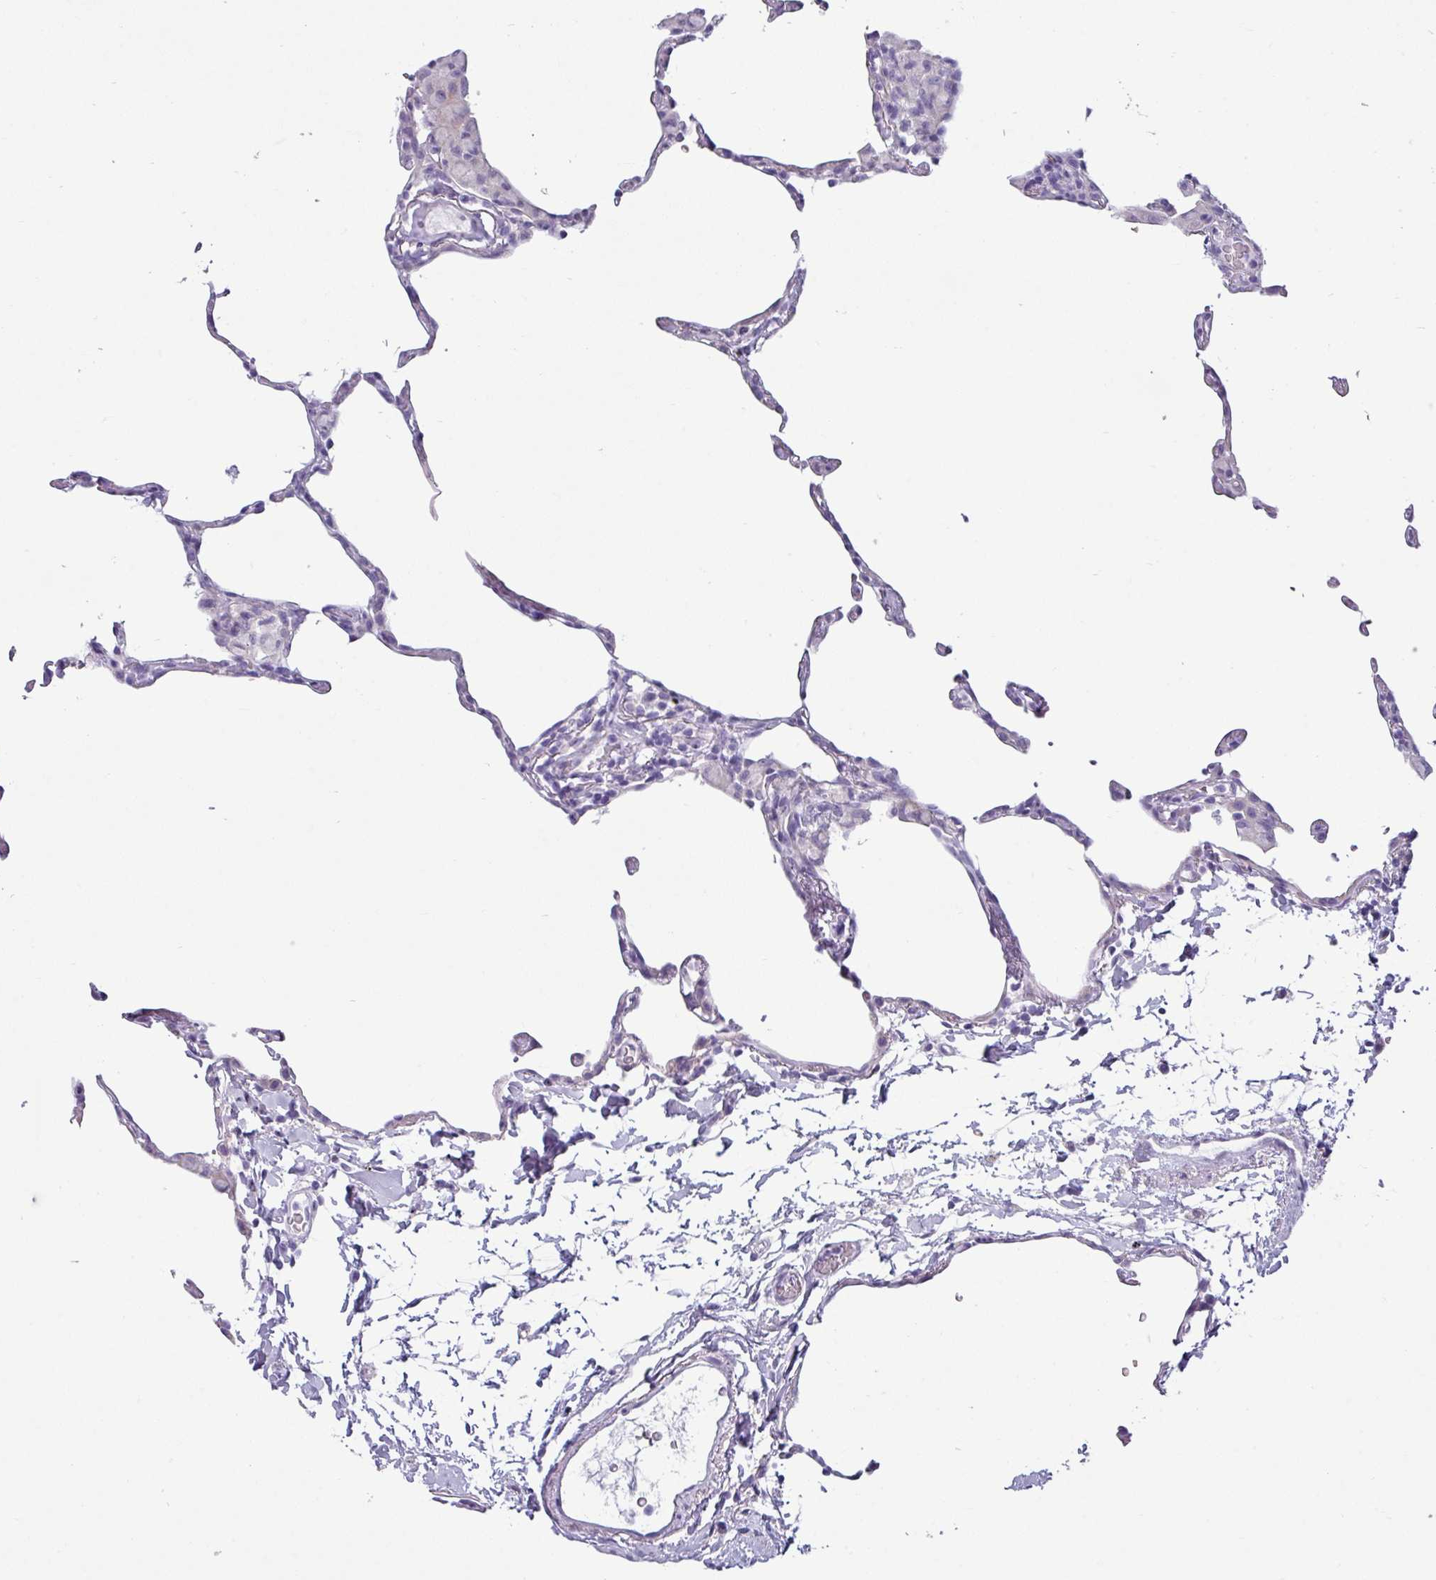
{"staining": {"intensity": "negative", "quantity": "none", "location": "none"}, "tissue": "lung", "cell_type": "Alveolar cells", "image_type": "normal", "snomed": [{"axis": "morphology", "description": "Normal tissue, NOS"}, {"axis": "topography", "description": "Lung"}], "caption": "Immunohistochemistry of unremarkable lung displays no staining in alveolar cells.", "gene": "VCX2", "patient": {"sex": "female", "age": 57}}